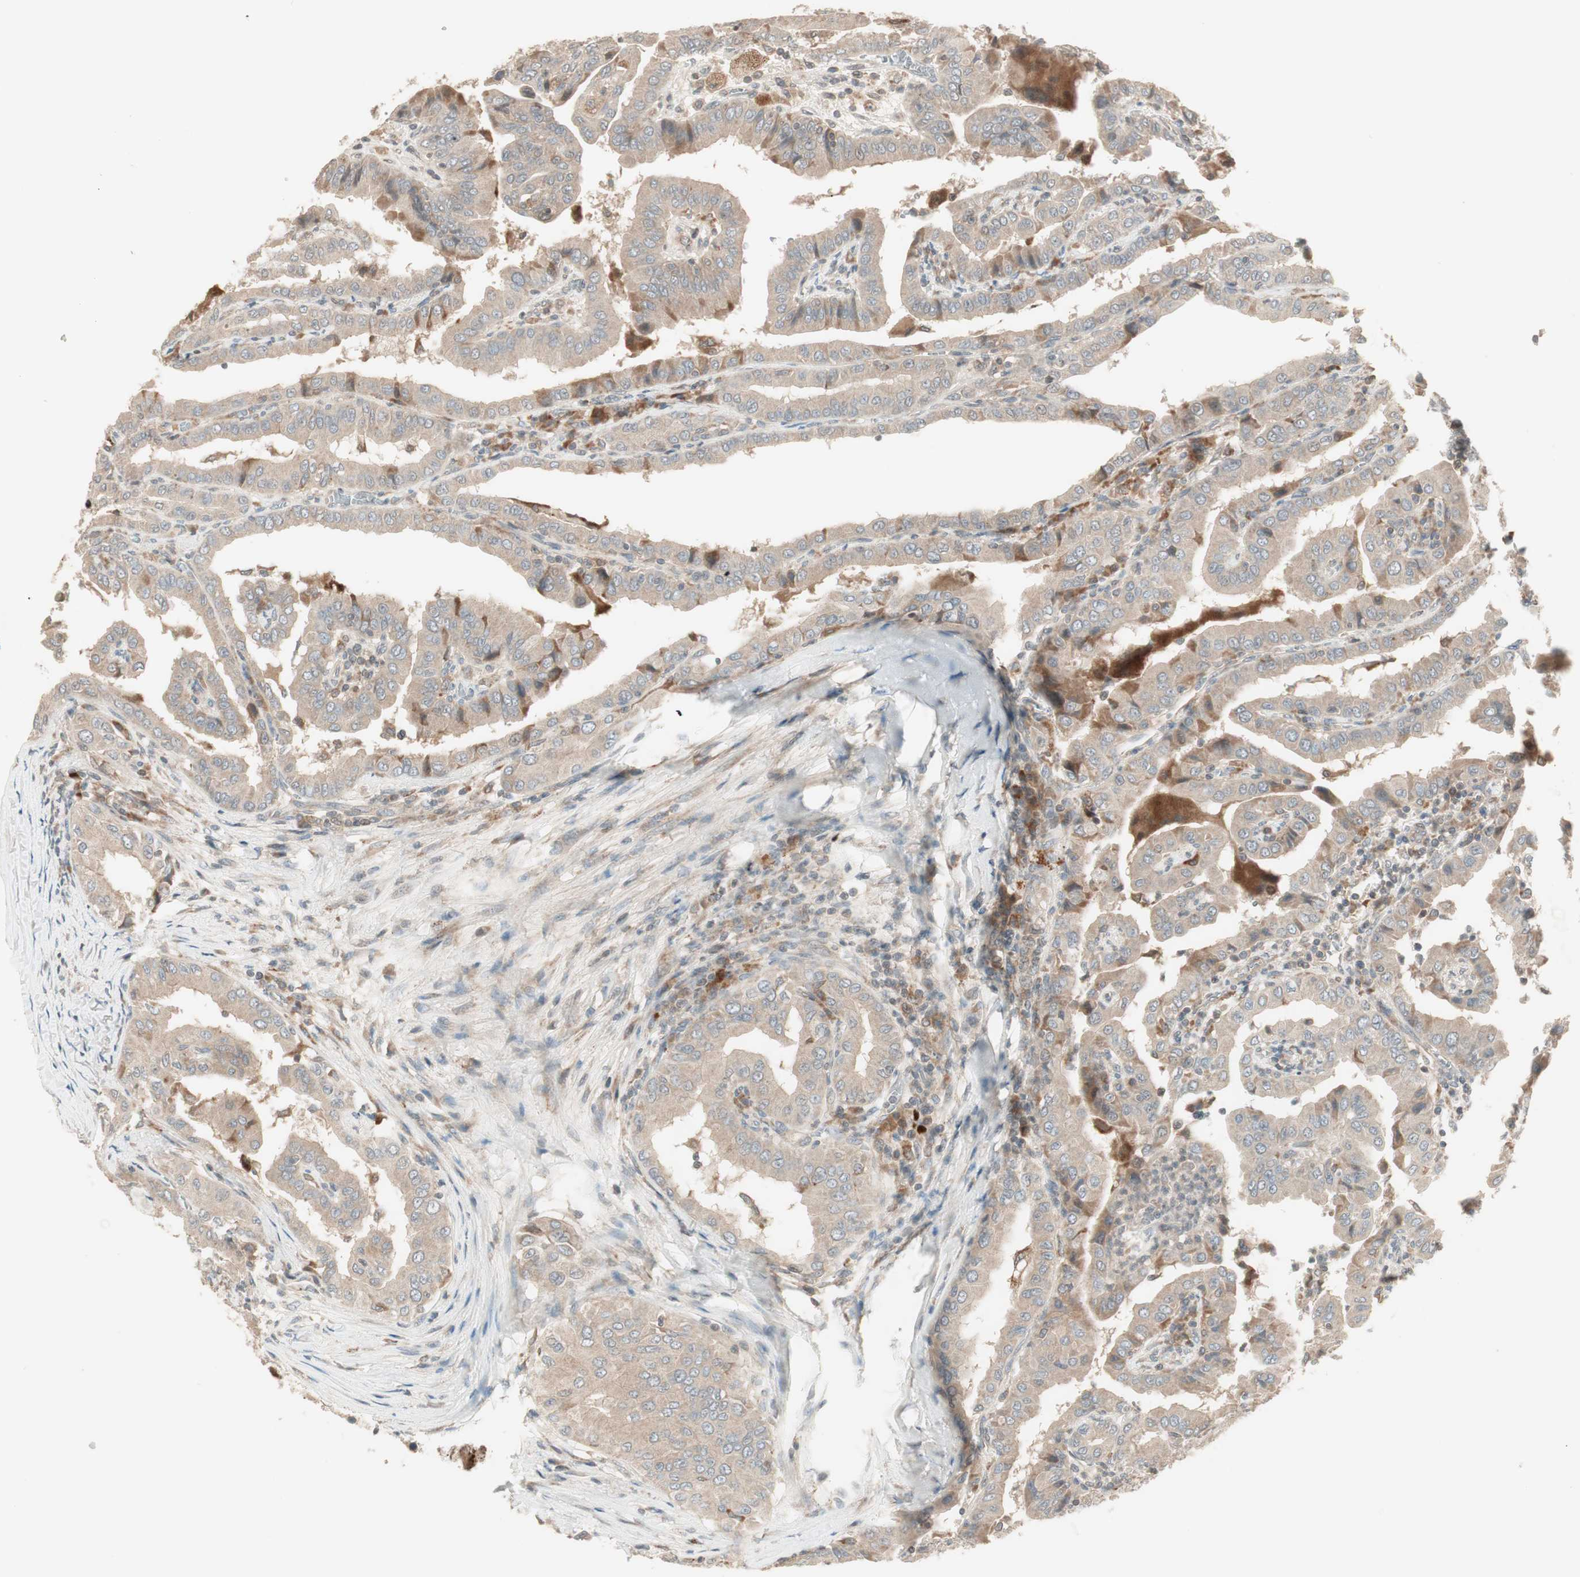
{"staining": {"intensity": "weak", "quantity": ">75%", "location": "cytoplasmic/membranous"}, "tissue": "thyroid cancer", "cell_type": "Tumor cells", "image_type": "cancer", "snomed": [{"axis": "morphology", "description": "Papillary adenocarcinoma, NOS"}, {"axis": "topography", "description": "Thyroid gland"}], "caption": "Protein expression analysis of thyroid cancer demonstrates weak cytoplasmic/membranous expression in about >75% of tumor cells.", "gene": "SFRP1", "patient": {"sex": "male", "age": 33}}